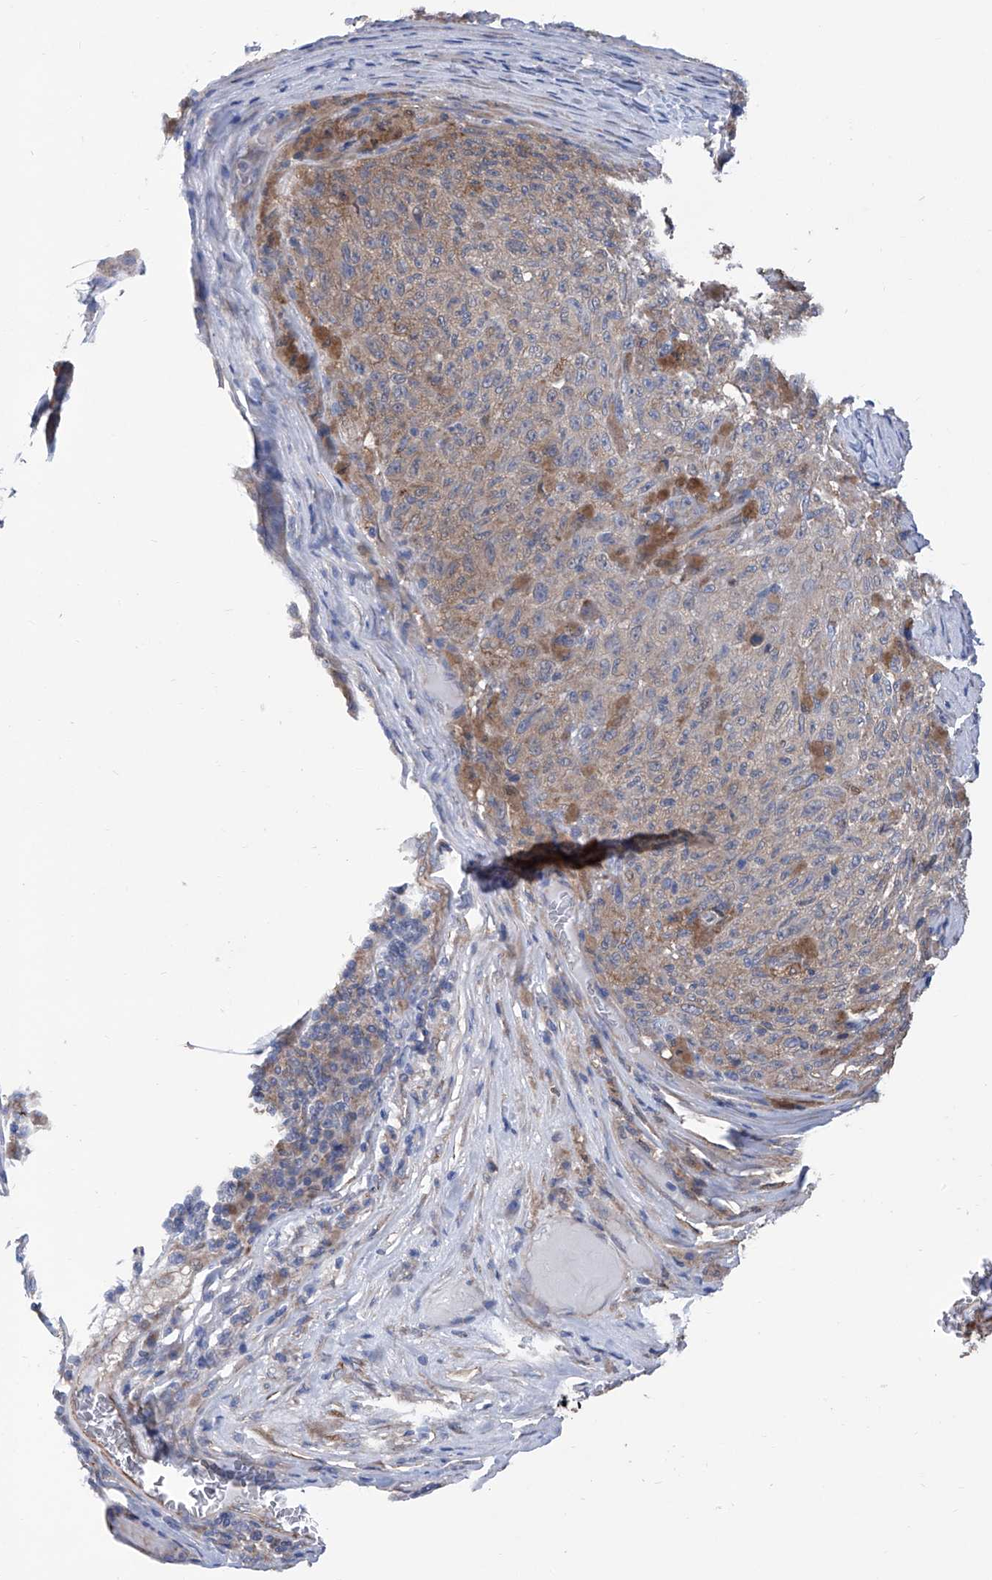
{"staining": {"intensity": "weak", "quantity": "<25%", "location": "cytoplasmic/membranous"}, "tissue": "melanoma", "cell_type": "Tumor cells", "image_type": "cancer", "snomed": [{"axis": "morphology", "description": "Malignant melanoma, NOS"}, {"axis": "topography", "description": "Skin"}], "caption": "This micrograph is of melanoma stained with immunohistochemistry (IHC) to label a protein in brown with the nuclei are counter-stained blue. There is no expression in tumor cells.", "gene": "SMS", "patient": {"sex": "female", "age": 82}}